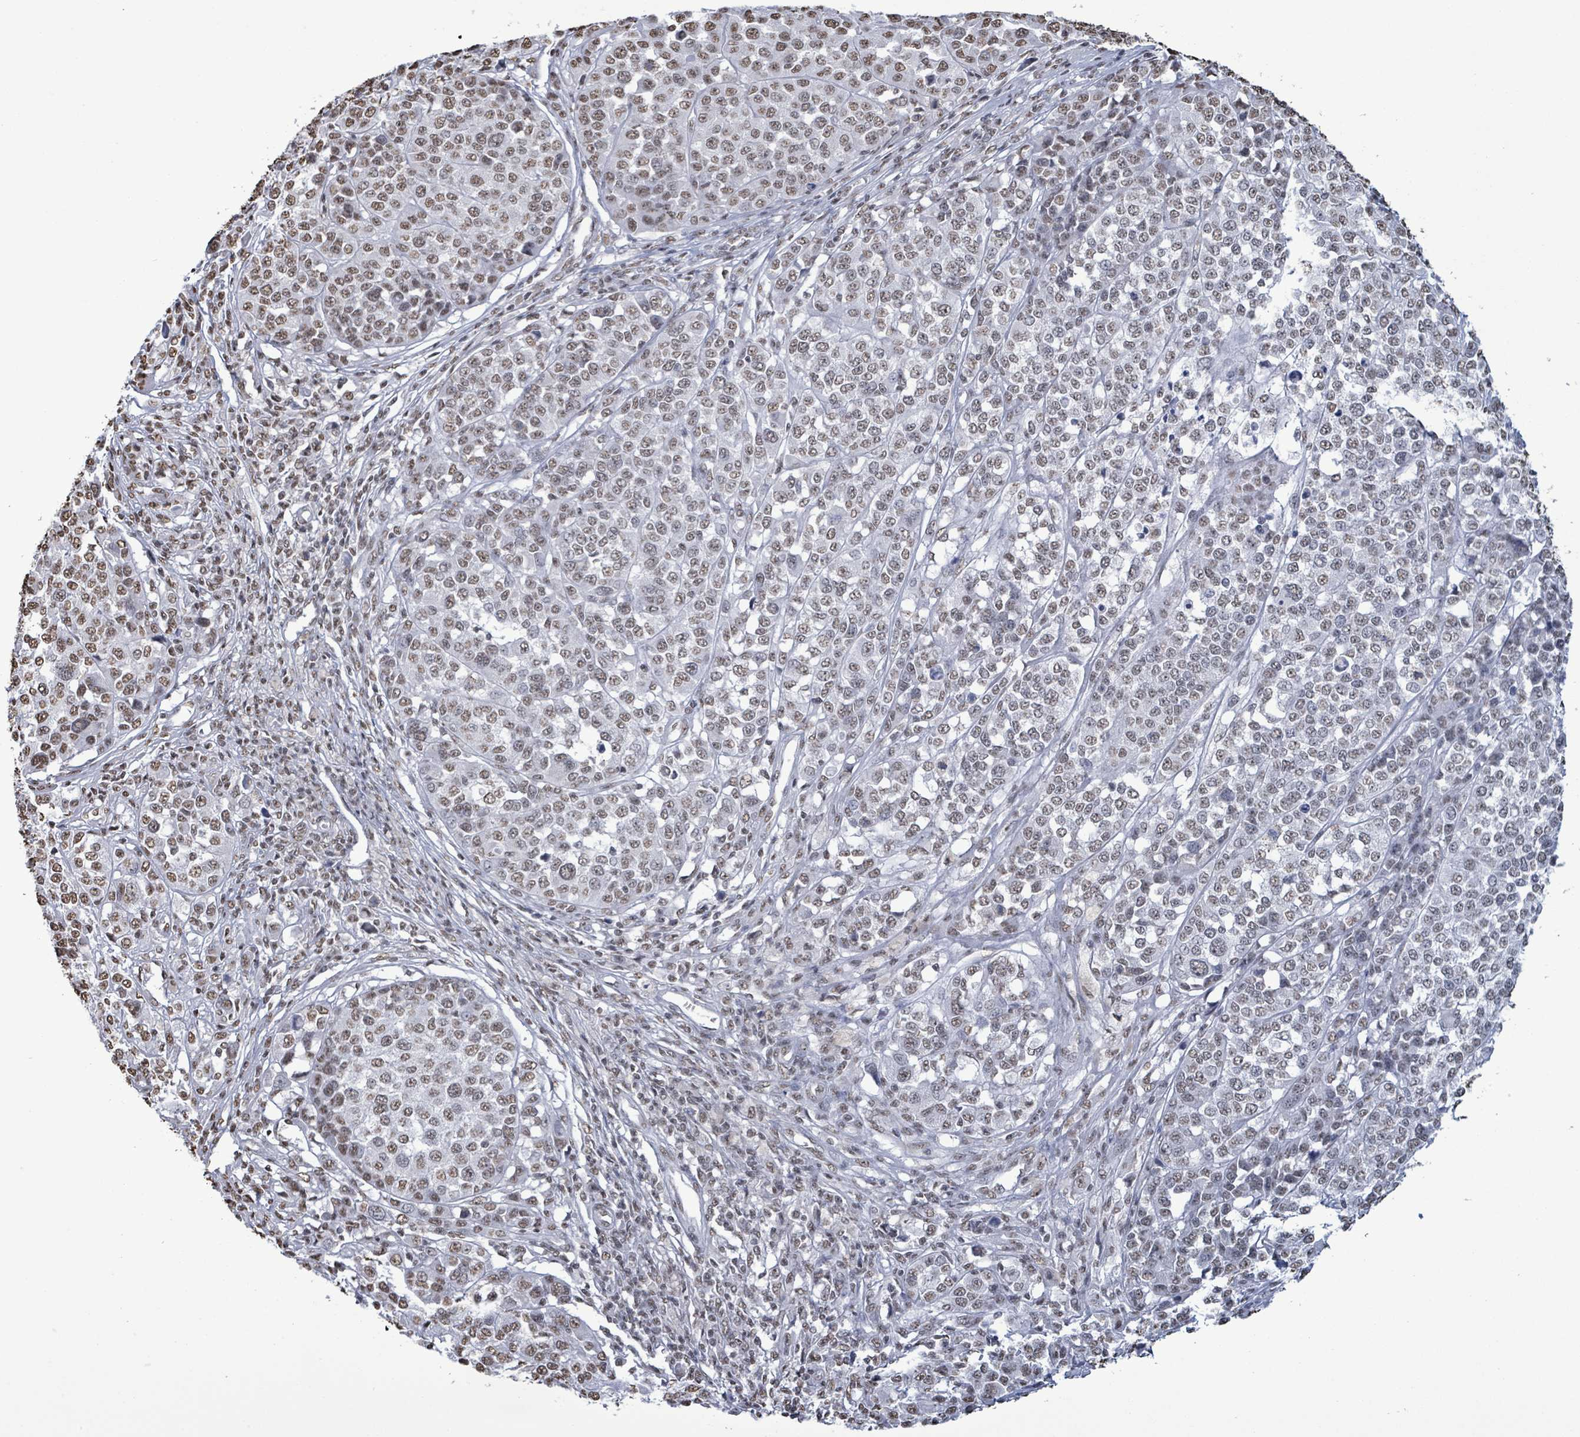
{"staining": {"intensity": "moderate", "quantity": "25%-75%", "location": "nuclear"}, "tissue": "melanoma", "cell_type": "Tumor cells", "image_type": "cancer", "snomed": [{"axis": "morphology", "description": "Malignant melanoma, Metastatic site"}, {"axis": "topography", "description": "Lymph node"}], "caption": "IHC image of neoplastic tissue: malignant melanoma (metastatic site) stained using immunohistochemistry exhibits medium levels of moderate protein expression localized specifically in the nuclear of tumor cells, appearing as a nuclear brown color.", "gene": "SAMD14", "patient": {"sex": "male", "age": 44}}